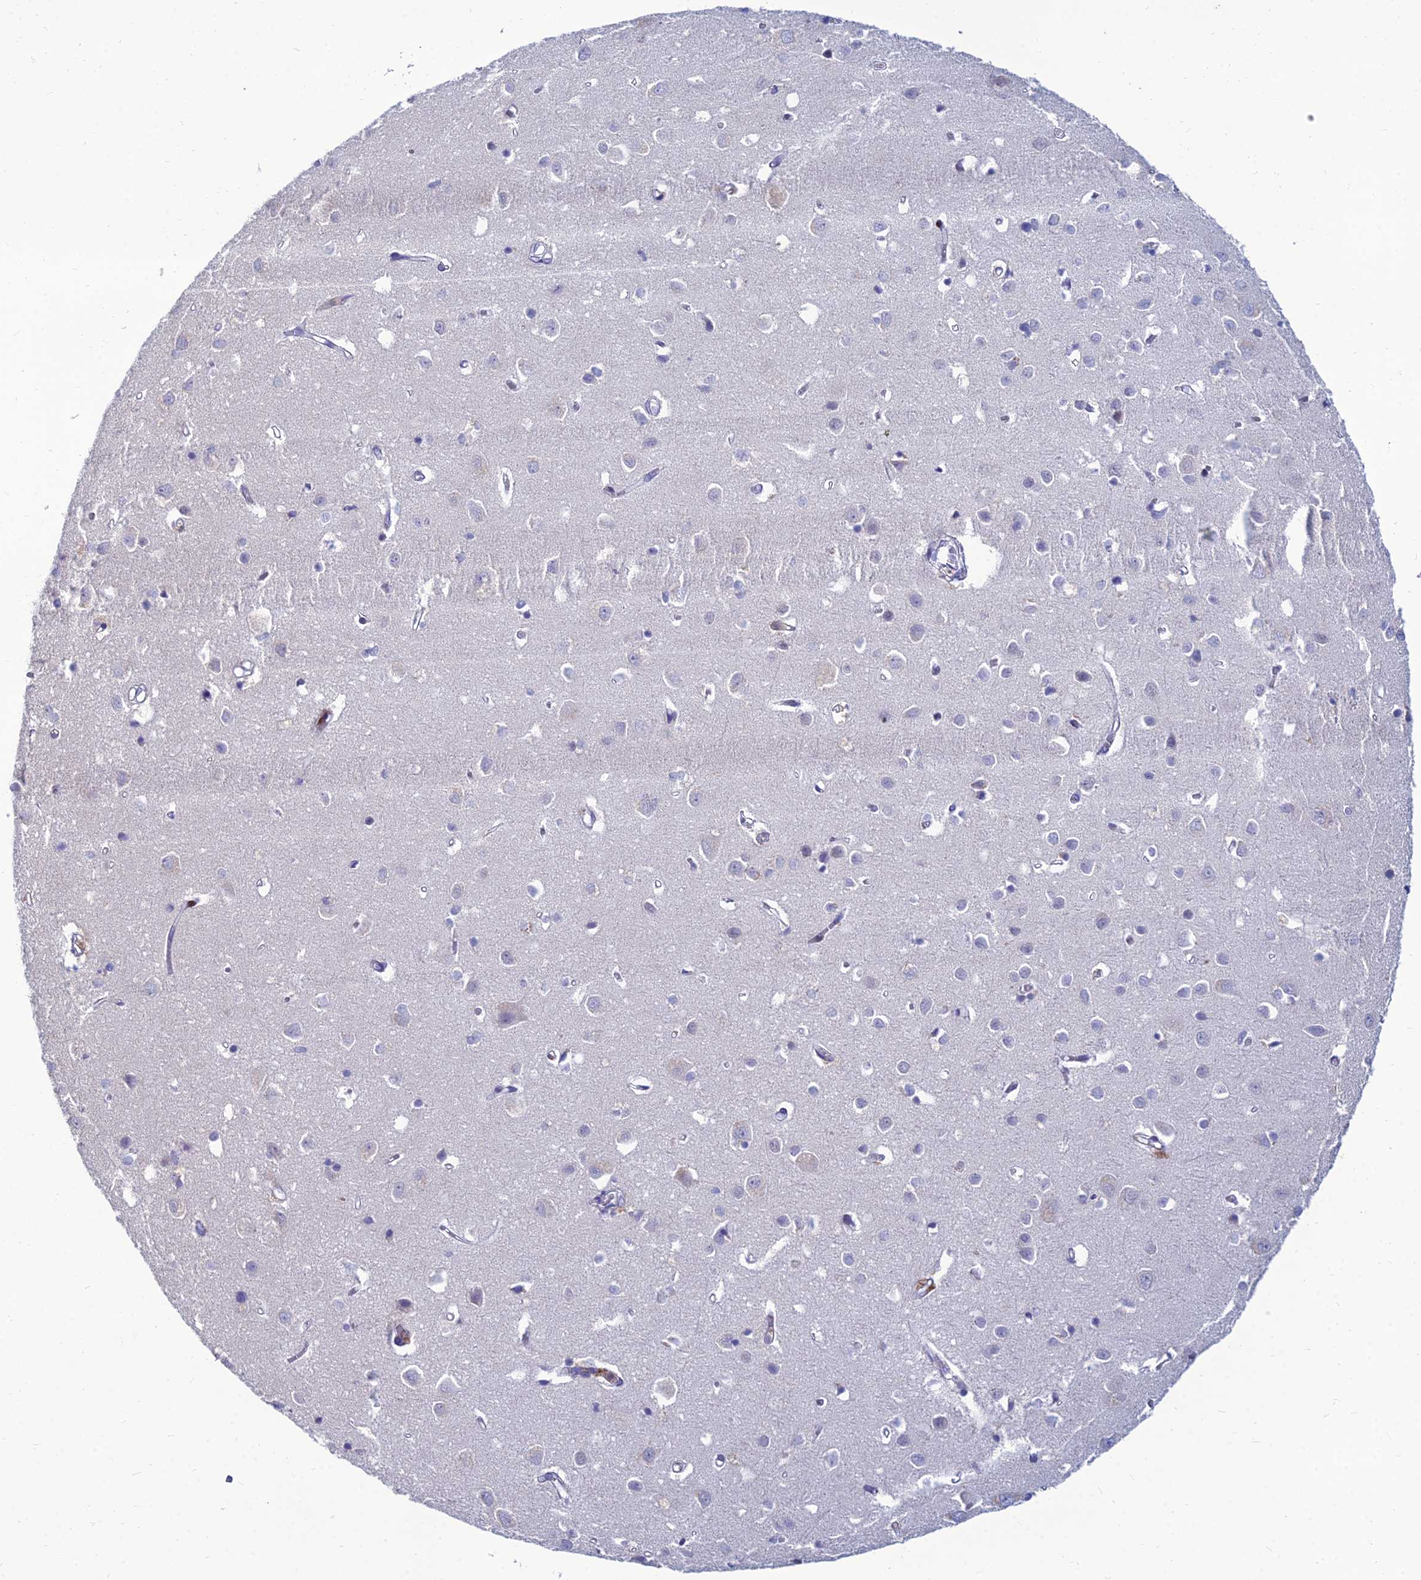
{"staining": {"intensity": "negative", "quantity": "none", "location": "none"}, "tissue": "cerebral cortex", "cell_type": "Endothelial cells", "image_type": "normal", "snomed": [{"axis": "morphology", "description": "Normal tissue, NOS"}, {"axis": "topography", "description": "Cerebral cortex"}], "caption": "Immunohistochemistry micrograph of unremarkable cerebral cortex: human cerebral cortex stained with DAB (3,3'-diaminobenzidine) reveals no significant protein staining in endothelial cells.", "gene": "GOLGA6A", "patient": {"sex": "female", "age": 64}}